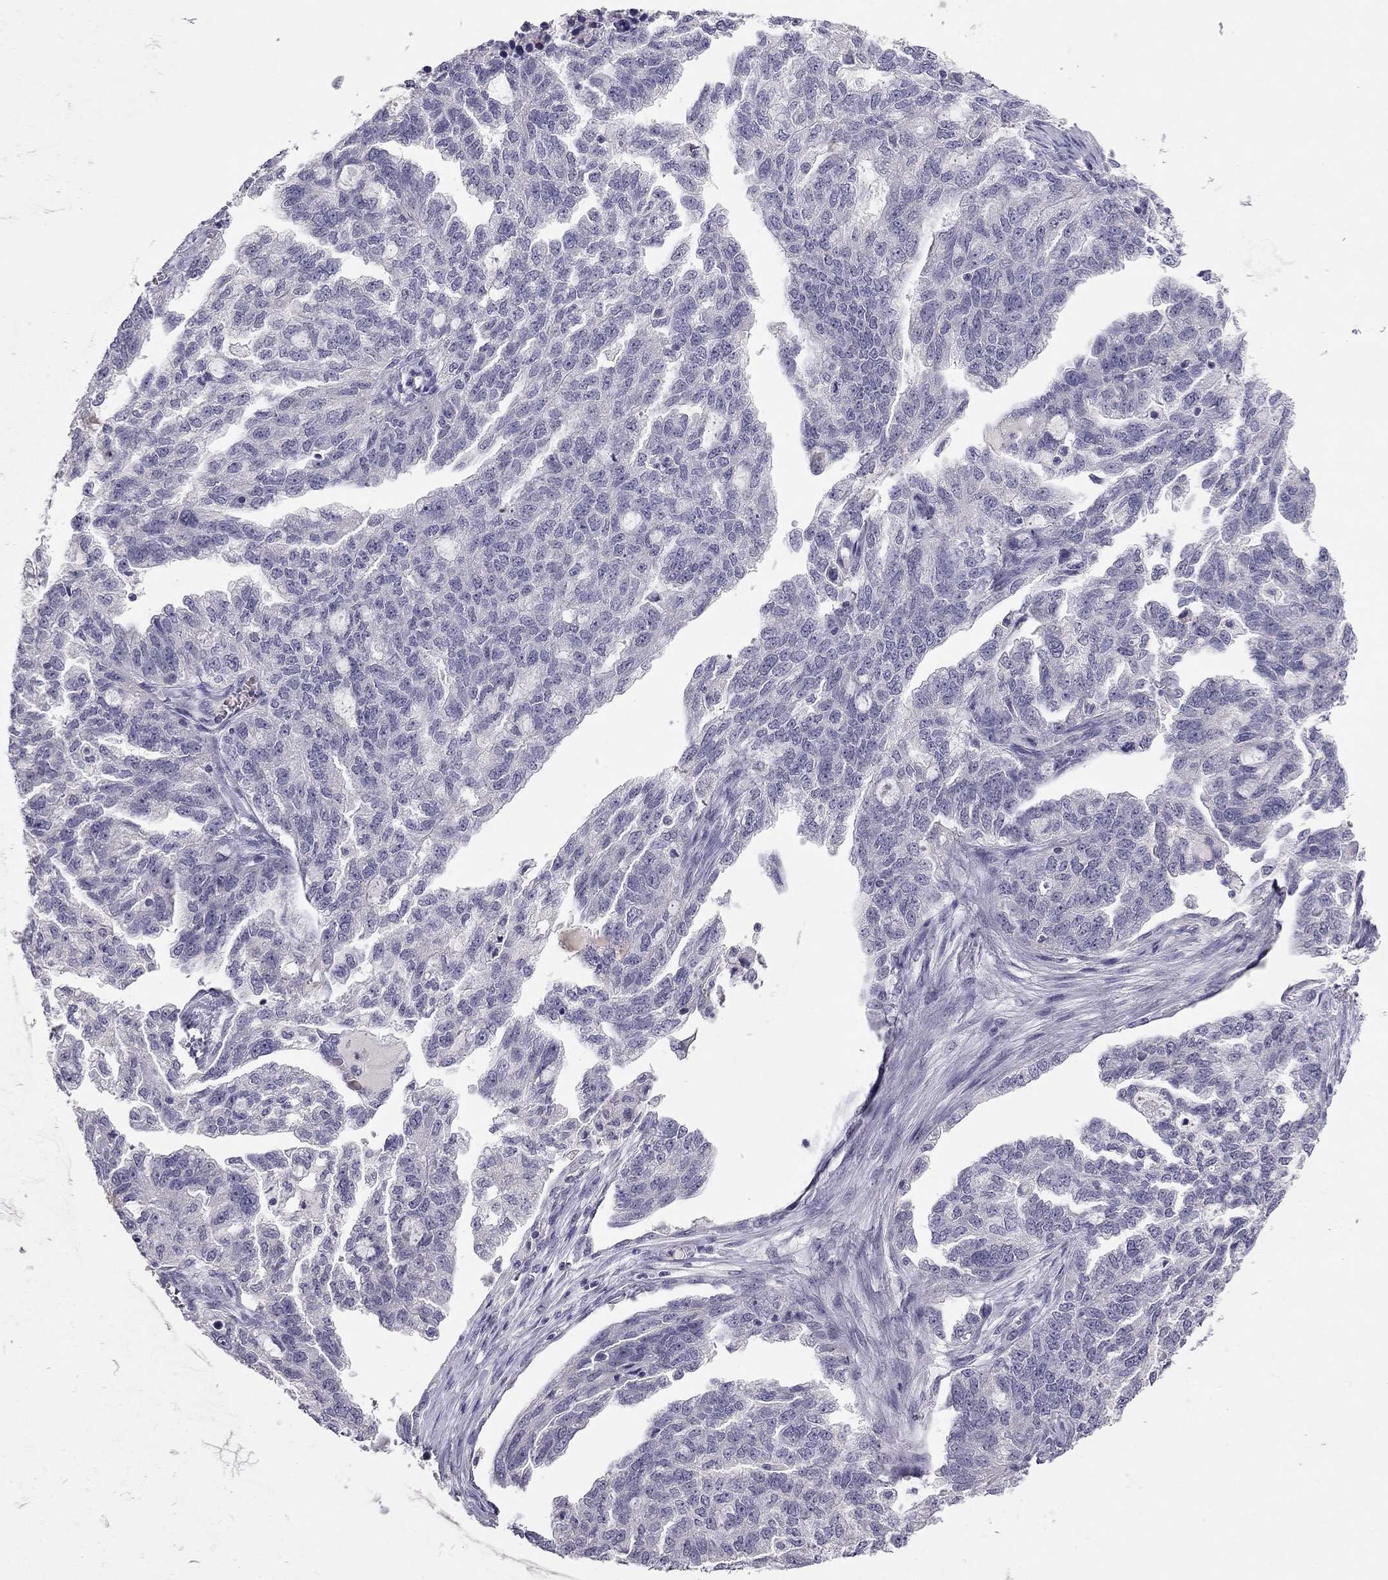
{"staining": {"intensity": "negative", "quantity": "none", "location": "none"}, "tissue": "ovarian cancer", "cell_type": "Tumor cells", "image_type": "cancer", "snomed": [{"axis": "morphology", "description": "Cystadenocarcinoma, serous, NOS"}, {"axis": "topography", "description": "Ovary"}], "caption": "Ovarian cancer was stained to show a protein in brown. There is no significant positivity in tumor cells.", "gene": "ADORA2A", "patient": {"sex": "female", "age": 51}}